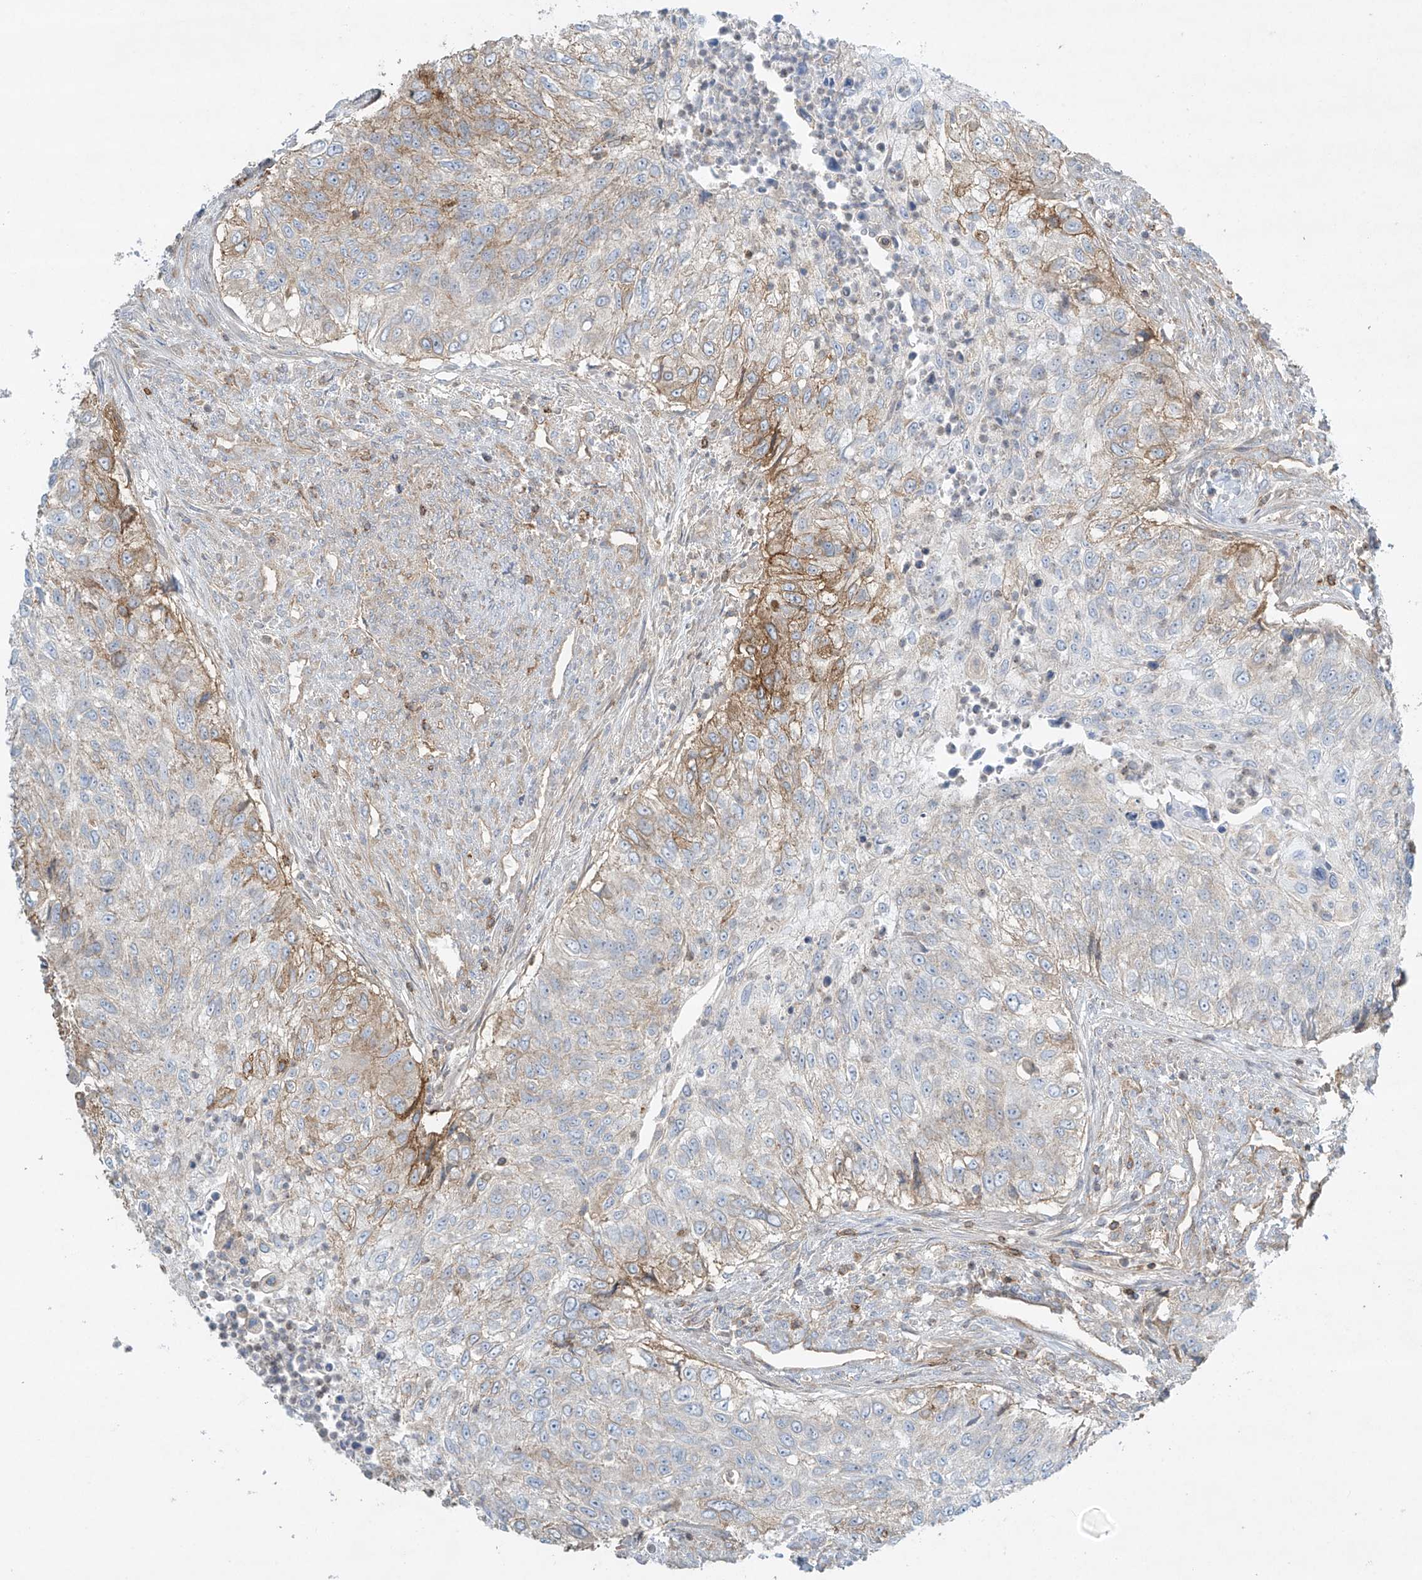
{"staining": {"intensity": "moderate", "quantity": "<25%", "location": "cytoplasmic/membranous"}, "tissue": "urothelial cancer", "cell_type": "Tumor cells", "image_type": "cancer", "snomed": [{"axis": "morphology", "description": "Urothelial carcinoma, High grade"}, {"axis": "topography", "description": "Urinary bladder"}], "caption": "Tumor cells display low levels of moderate cytoplasmic/membranous staining in approximately <25% of cells in high-grade urothelial carcinoma.", "gene": "HLA-E", "patient": {"sex": "female", "age": 60}}